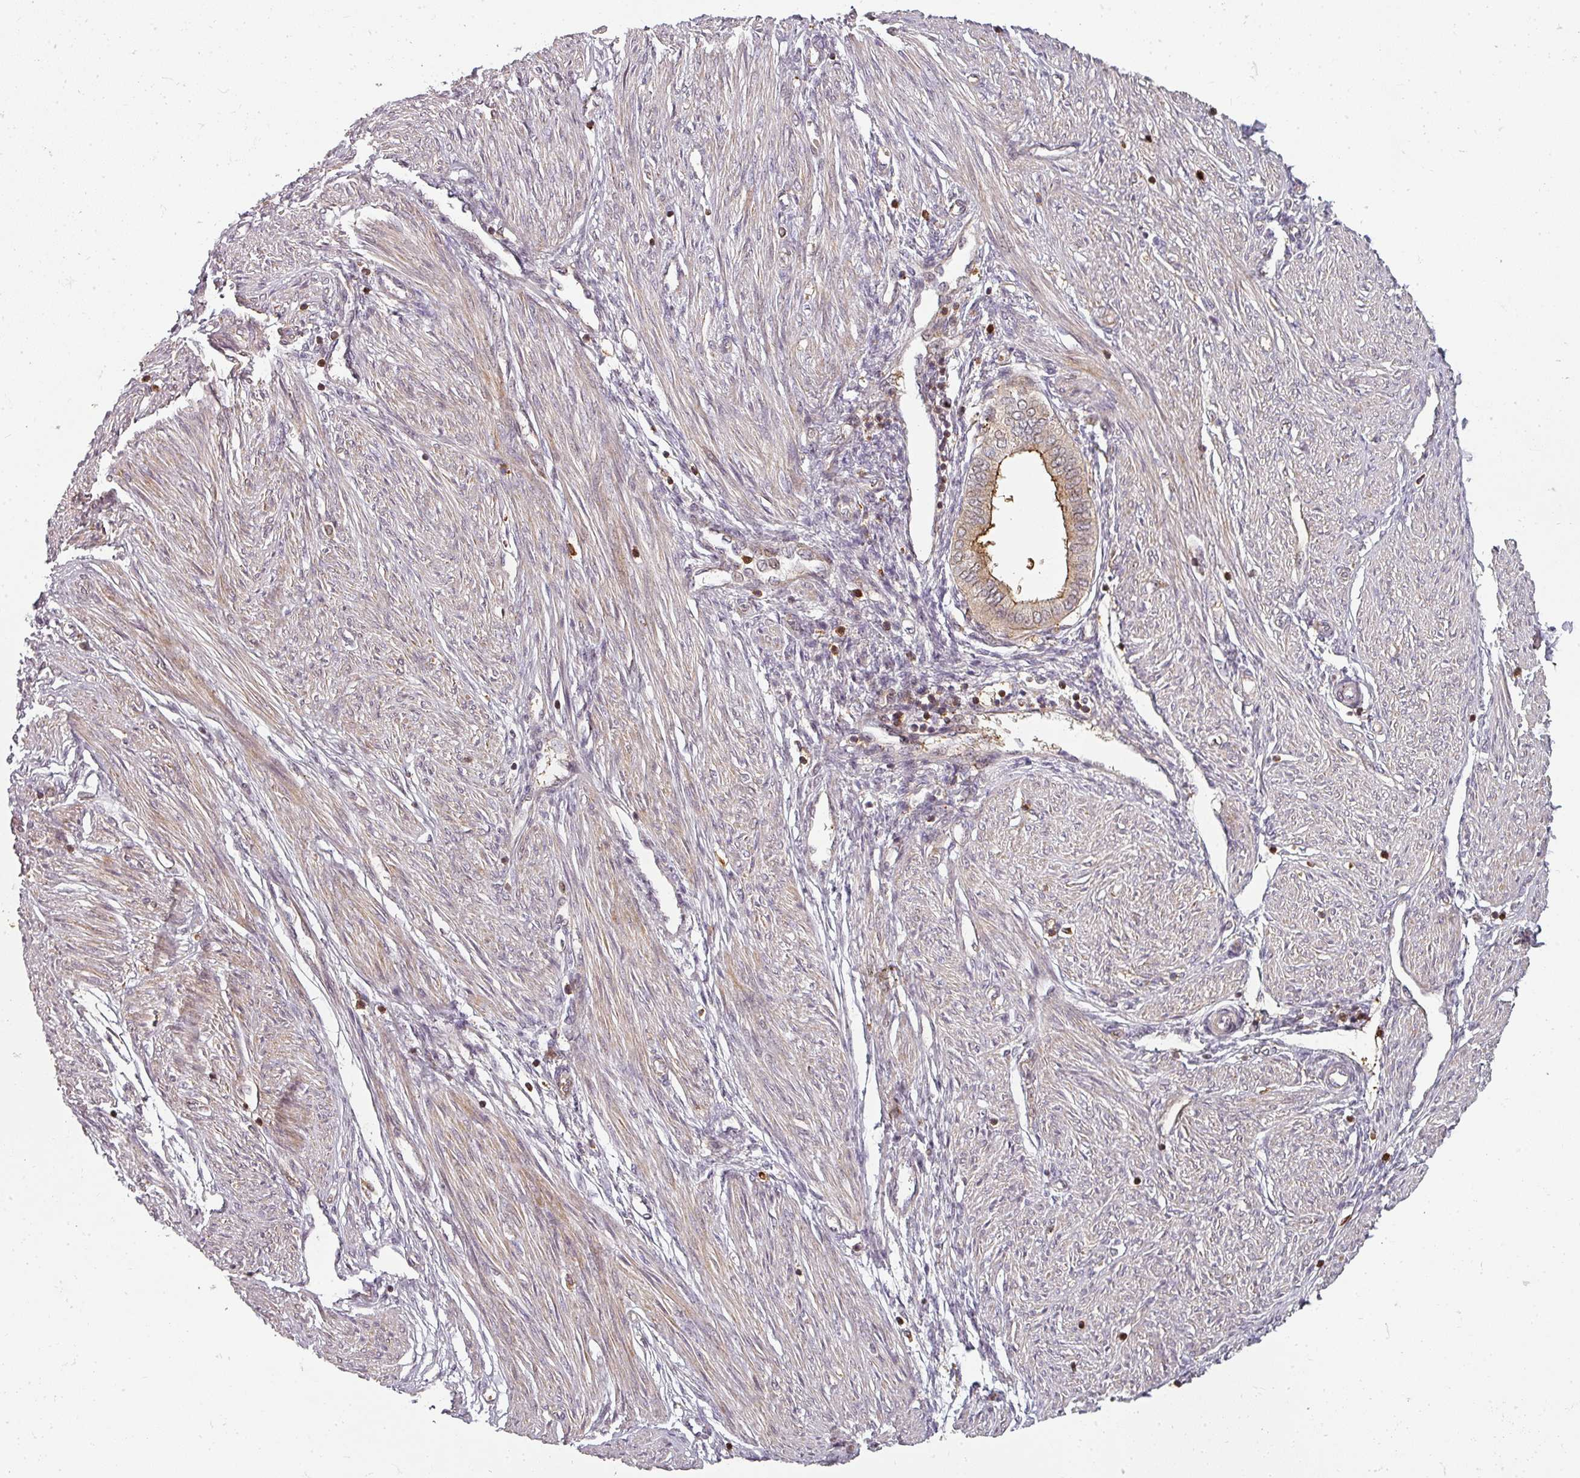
{"staining": {"intensity": "negative", "quantity": "none", "location": "none"}, "tissue": "endometrium", "cell_type": "Cells in endometrial stroma", "image_type": "normal", "snomed": [{"axis": "morphology", "description": "Normal tissue, NOS"}, {"axis": "topography", "description": "Endometrium"}], "caption": "Protein analysis of normal endometrium displays no significant expression in cells in endometrial stroma. Brightfield microscopy of IHC stained with DAB (3,3'-diaminobenzidine) (brown) and hematoxylin (blue), captured at high magnification.", "gene": "CLIC1", "patient": {"sex": "female", "age": 53}}